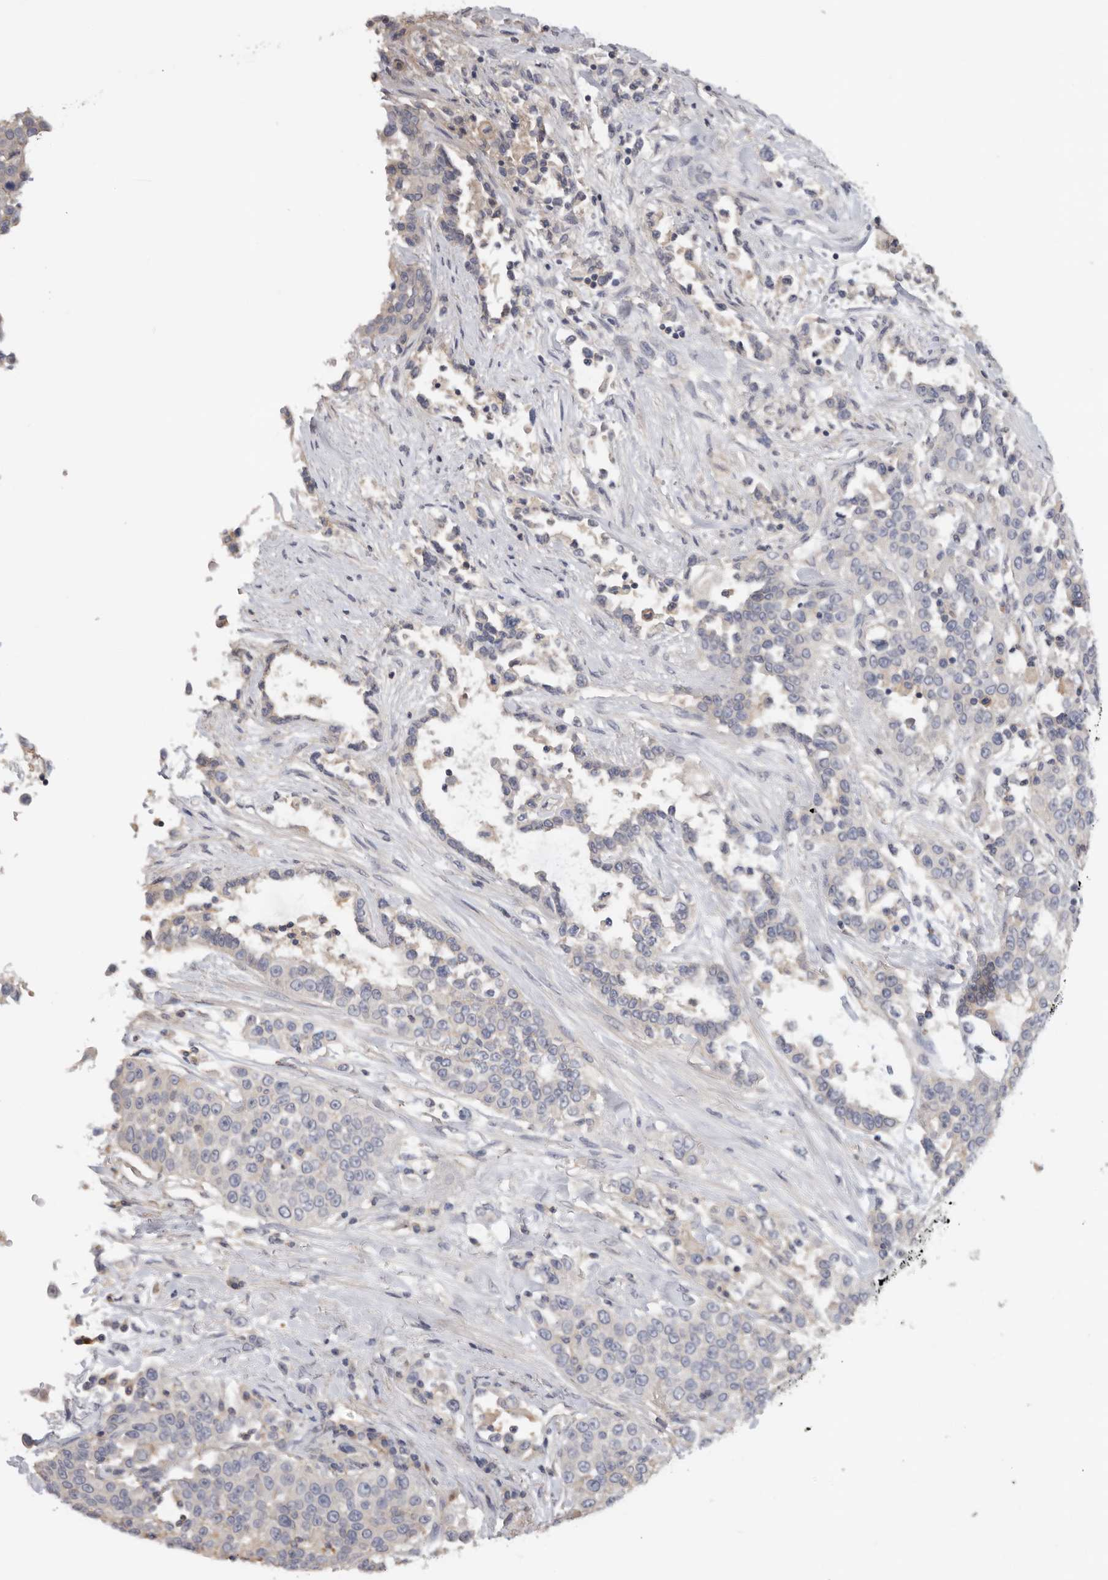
{"staining": {"intensity": "weak", "quantity": "<25%", "location": "cytoplasmic/membranous"}, "tissue": "urothelial cancer", "cell_type": "Tumor cells", "image_type": "cancer", "snomed": [{"axis": "morphology", "description": "Urothelial carcinoma, High grade"}, {"axis": "topography", "description": "Urinary bladder"}], "caption": "Micrograph shows no significant protein staining in tumor cells of high-grade urothelial carcinoma.", "gene": "WDTC1", "patient": {"sex": "female", "age": 80}}